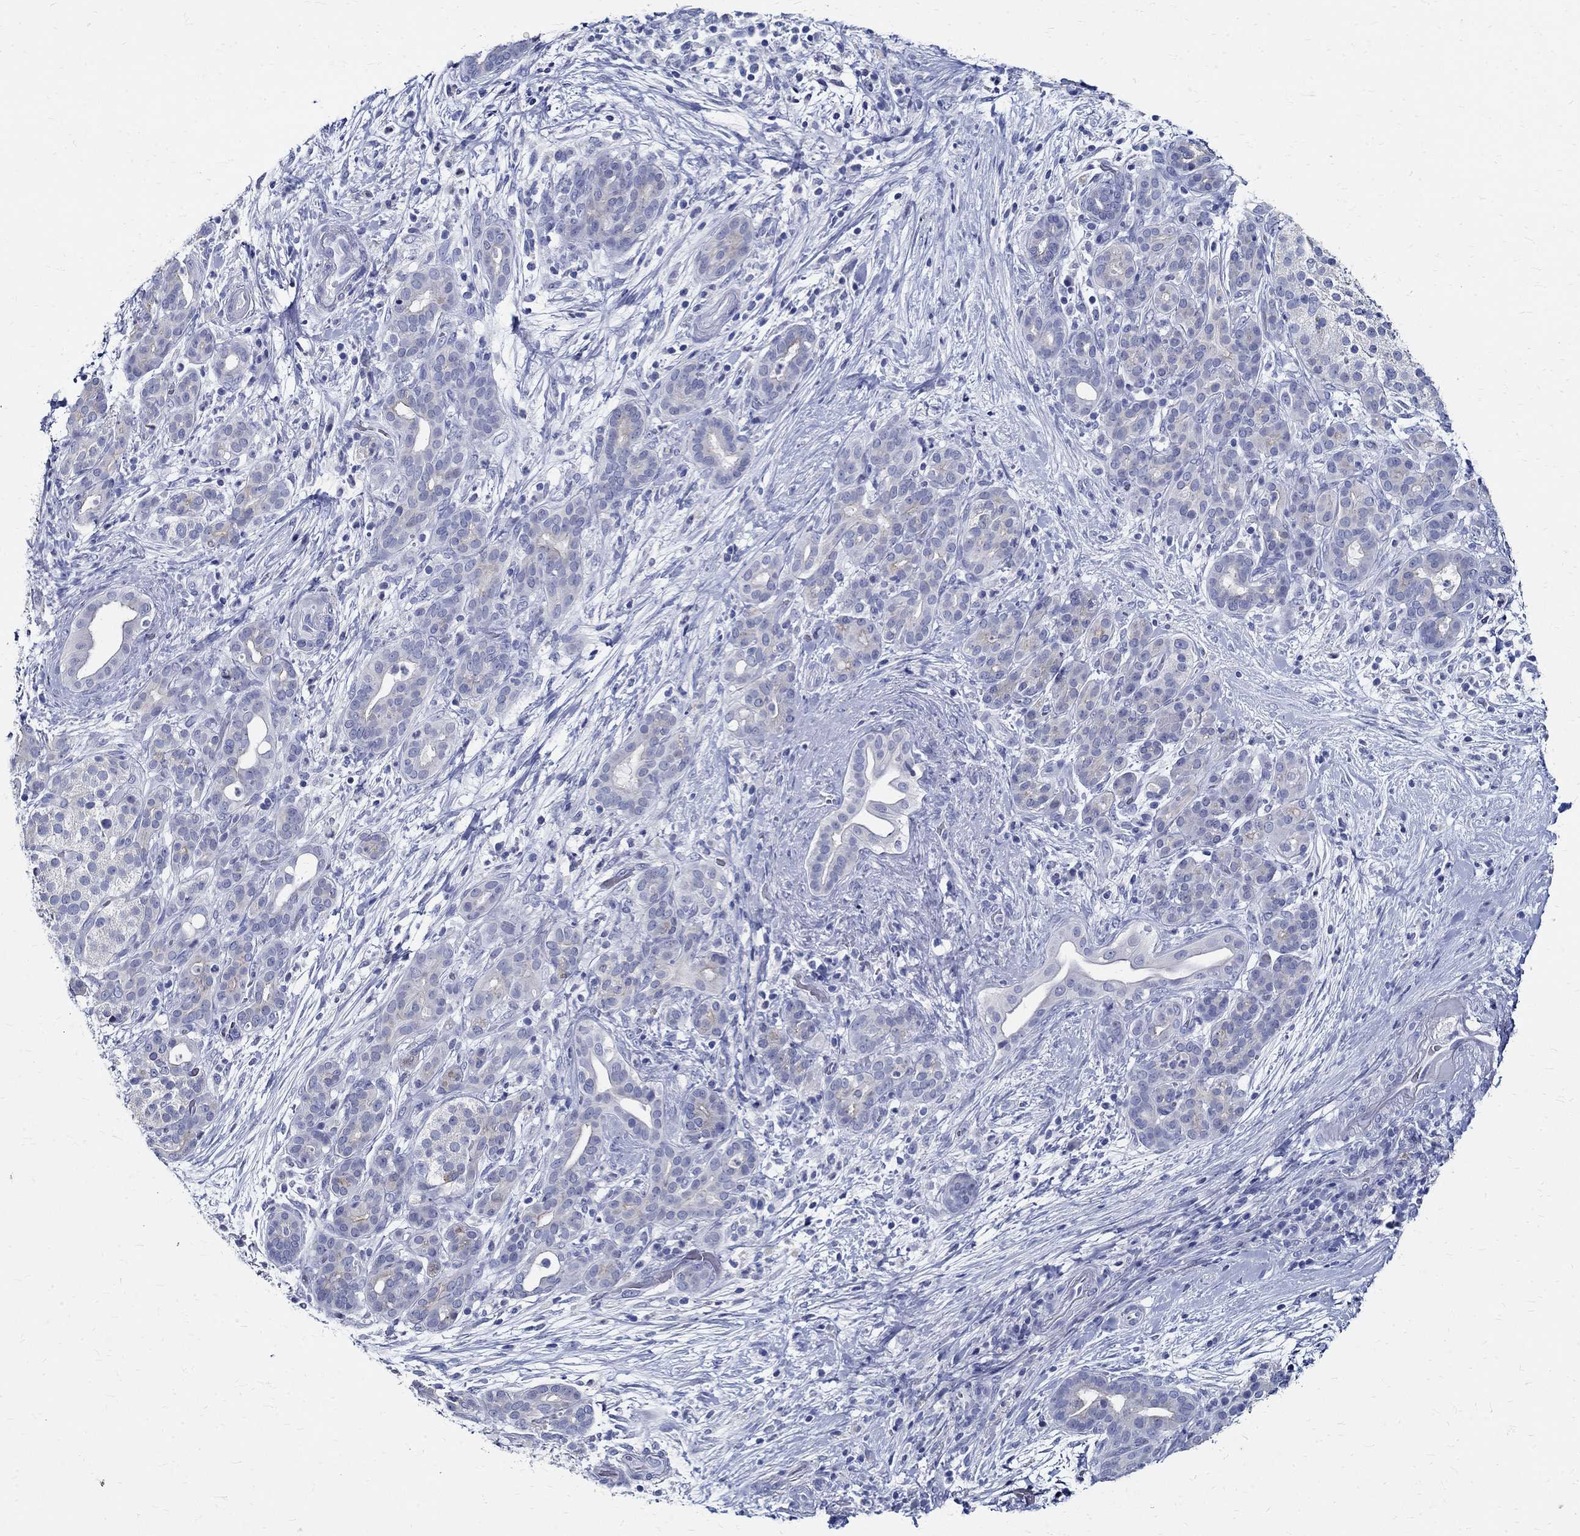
{"staining": {"intensity": "negative", "quantity": "none", "location": "none"}, "tissue": "pancreatic cancer", "cell_type": "Tumor cells", "image_type": "cancer", "snomed": [{"axis": "morphology", "description": "Adenocarcinoma, NOS"}, {"axis": "topography", "description": "Pancreas"}], "caption": "A photomicrograph of human adenocarcinoma (pancreatic) is negative for staining in tumor cells.", "gene": "BSPRY", "patient": {"sex": "male", "age": 44}}